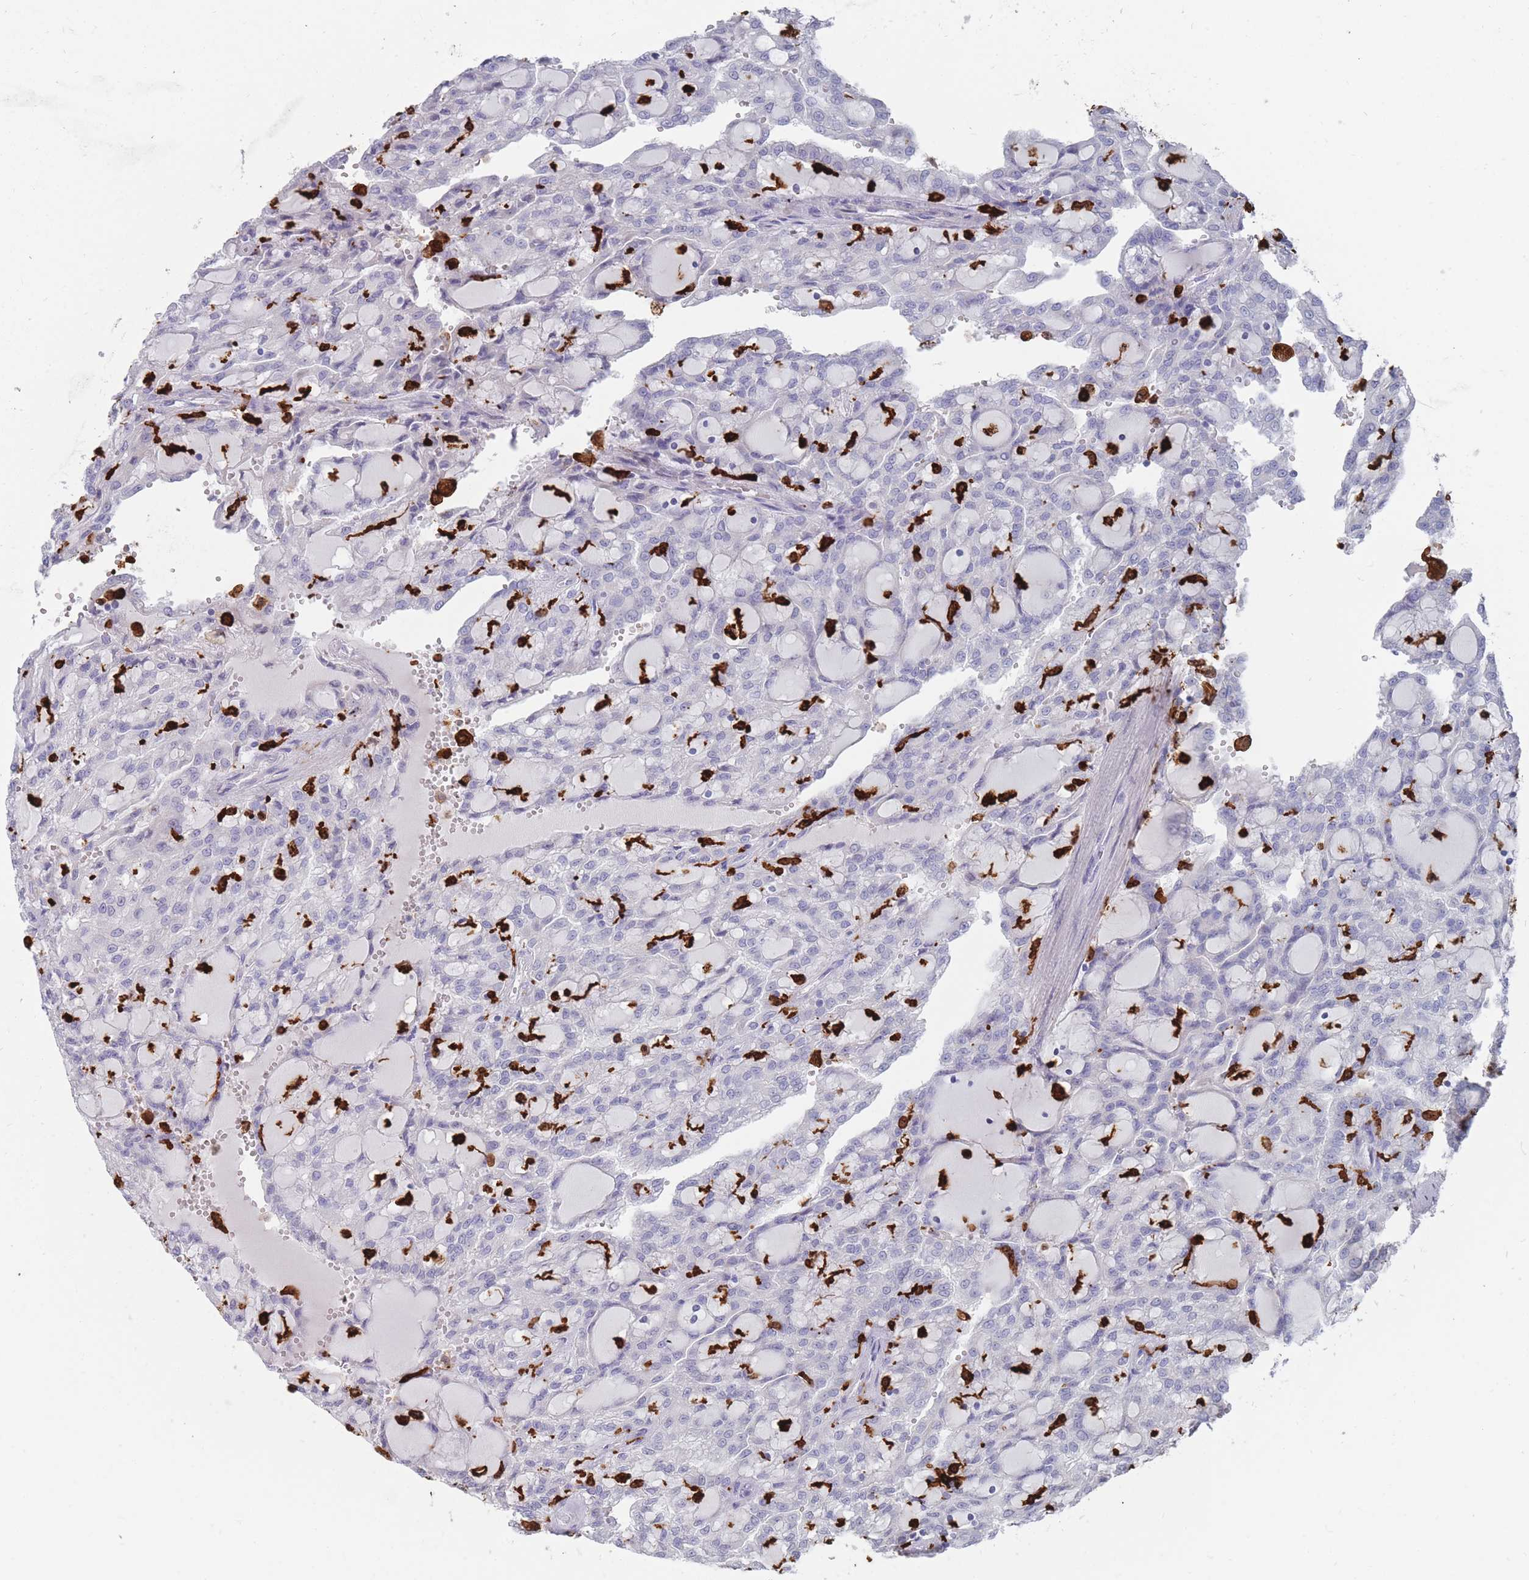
{"staining": {"intensity": "negative", "quantity": "none", "location": "none"}, "tissue": "renal cancer", "cell_type": "Tumor cells", "image_type": "cancer", "snomed": [{"axis": "morphology", "description": "Adenocarcinoma, NOS"}, {"axis": "topography", "description": "Kidney"}], "caption": "High power microscopy micrograph of an IHC image of renal adenocarcinoma, revealing no significant positivity in tumor cells. Nuclei are stained in blue.", "gene": "AIF1", "patient": {"sex": "male", "age": 63}}